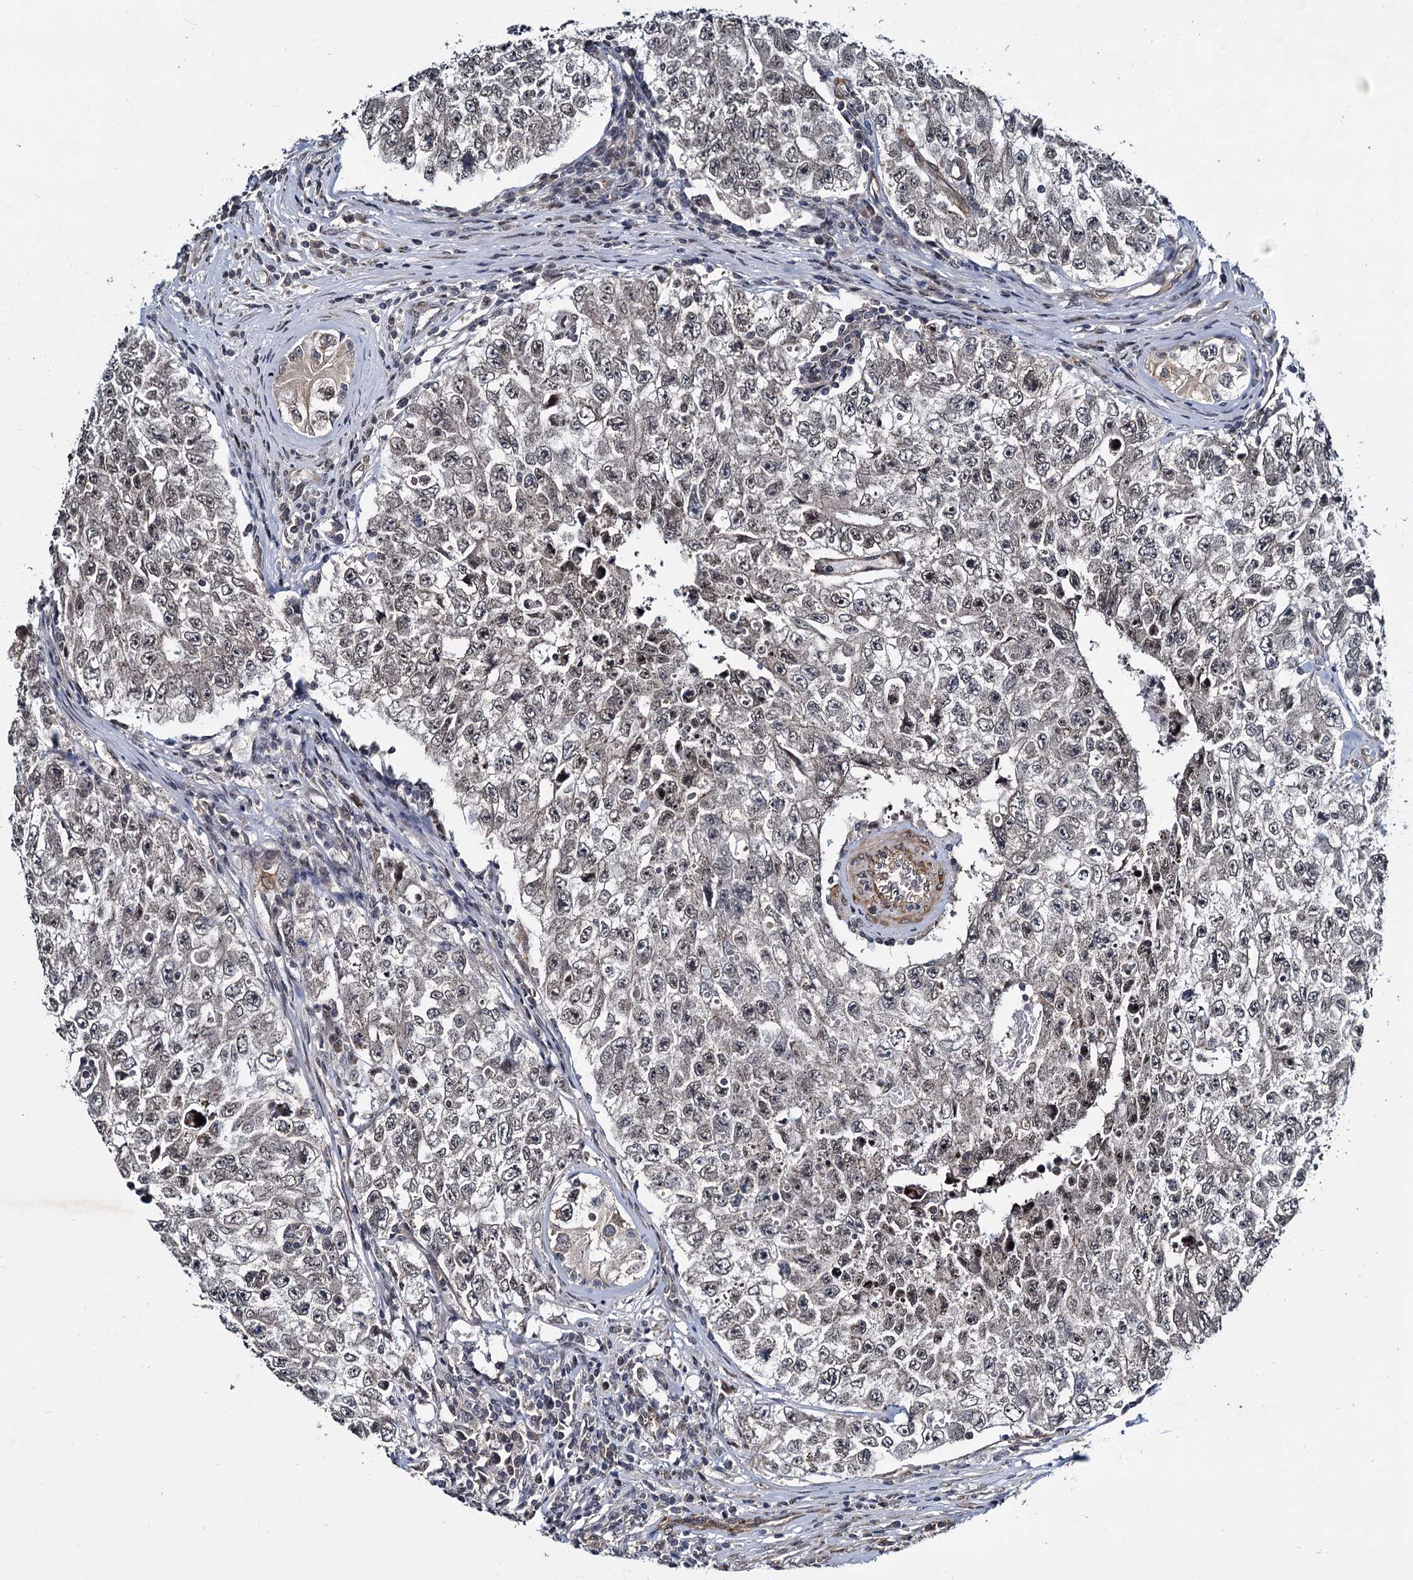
{"staining": {"intensity": "weak", "quantity": ">75%", "location": "nuclear"}, "tissue": "testis cancer", "cell_type": "Tumor cells", "image_type": "cancer", "snomed": [{"axis": "morphology", "description": "Carcinoma, Embryonal, NOS"}, {"axis": "topography", "description": "Testis"}], "caption": "Protein staining of testis cancer (embryonal carcinoma) tissue shows weak nuclear staining in approximately >75% of tumor cells.", "gene": "ARHGAP42", "patient": {"sex": "male", "age": 17}}